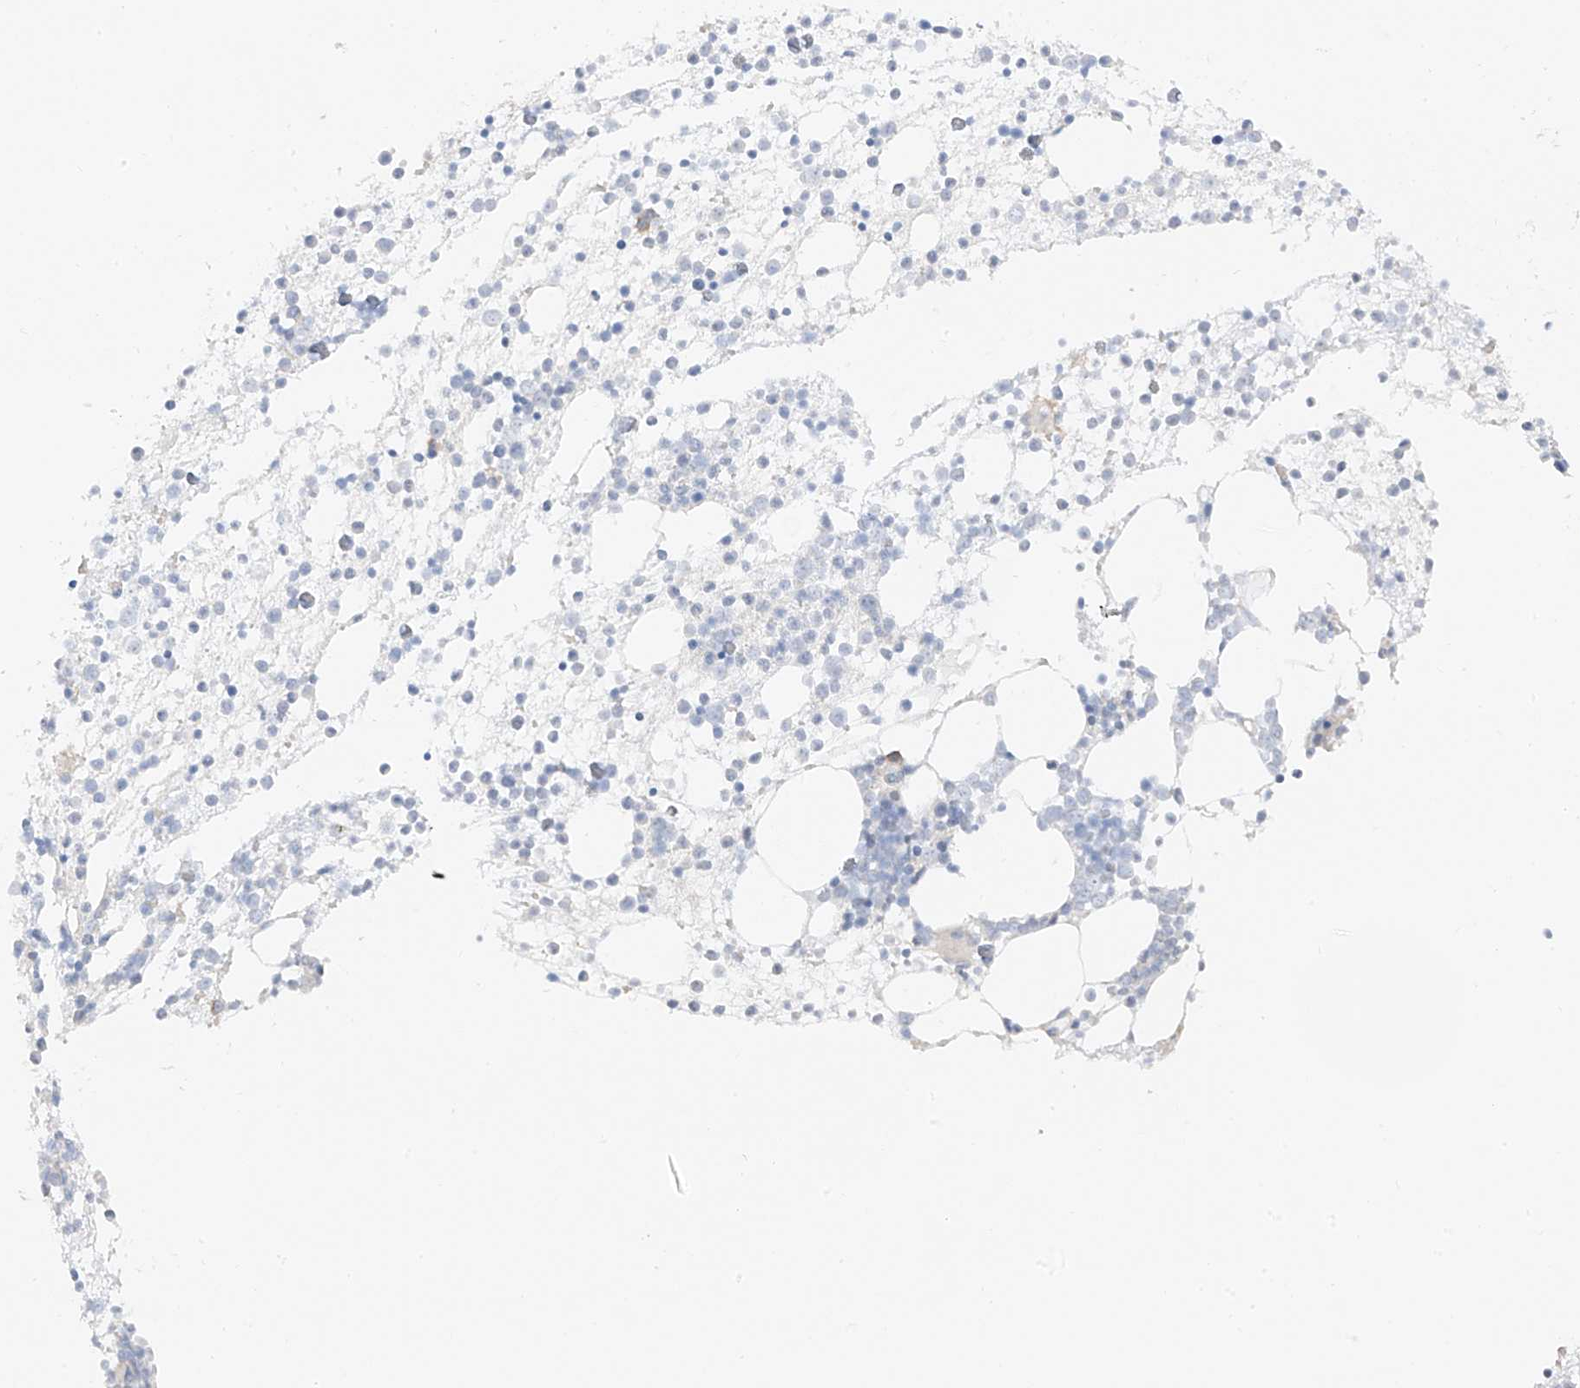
{"staining": {"intensity": "negative", "quantity": "none", "location": "none"}, "tissue": "bone marrow", "cell_type": "Hematopoietic cells", "image_type": "normal", "snomed": [{"axis": "morphology", "description": "Normal tissue, NOS"}, {"axis": "topography", "description": "Bone marrow"}], "caption": "The immunohistochemistry histopathology image has no significant positivity in hematopoietic cells of bone marrow.", "gene": "DCDC2", "patient": {"sex": "male", "age": 54}}